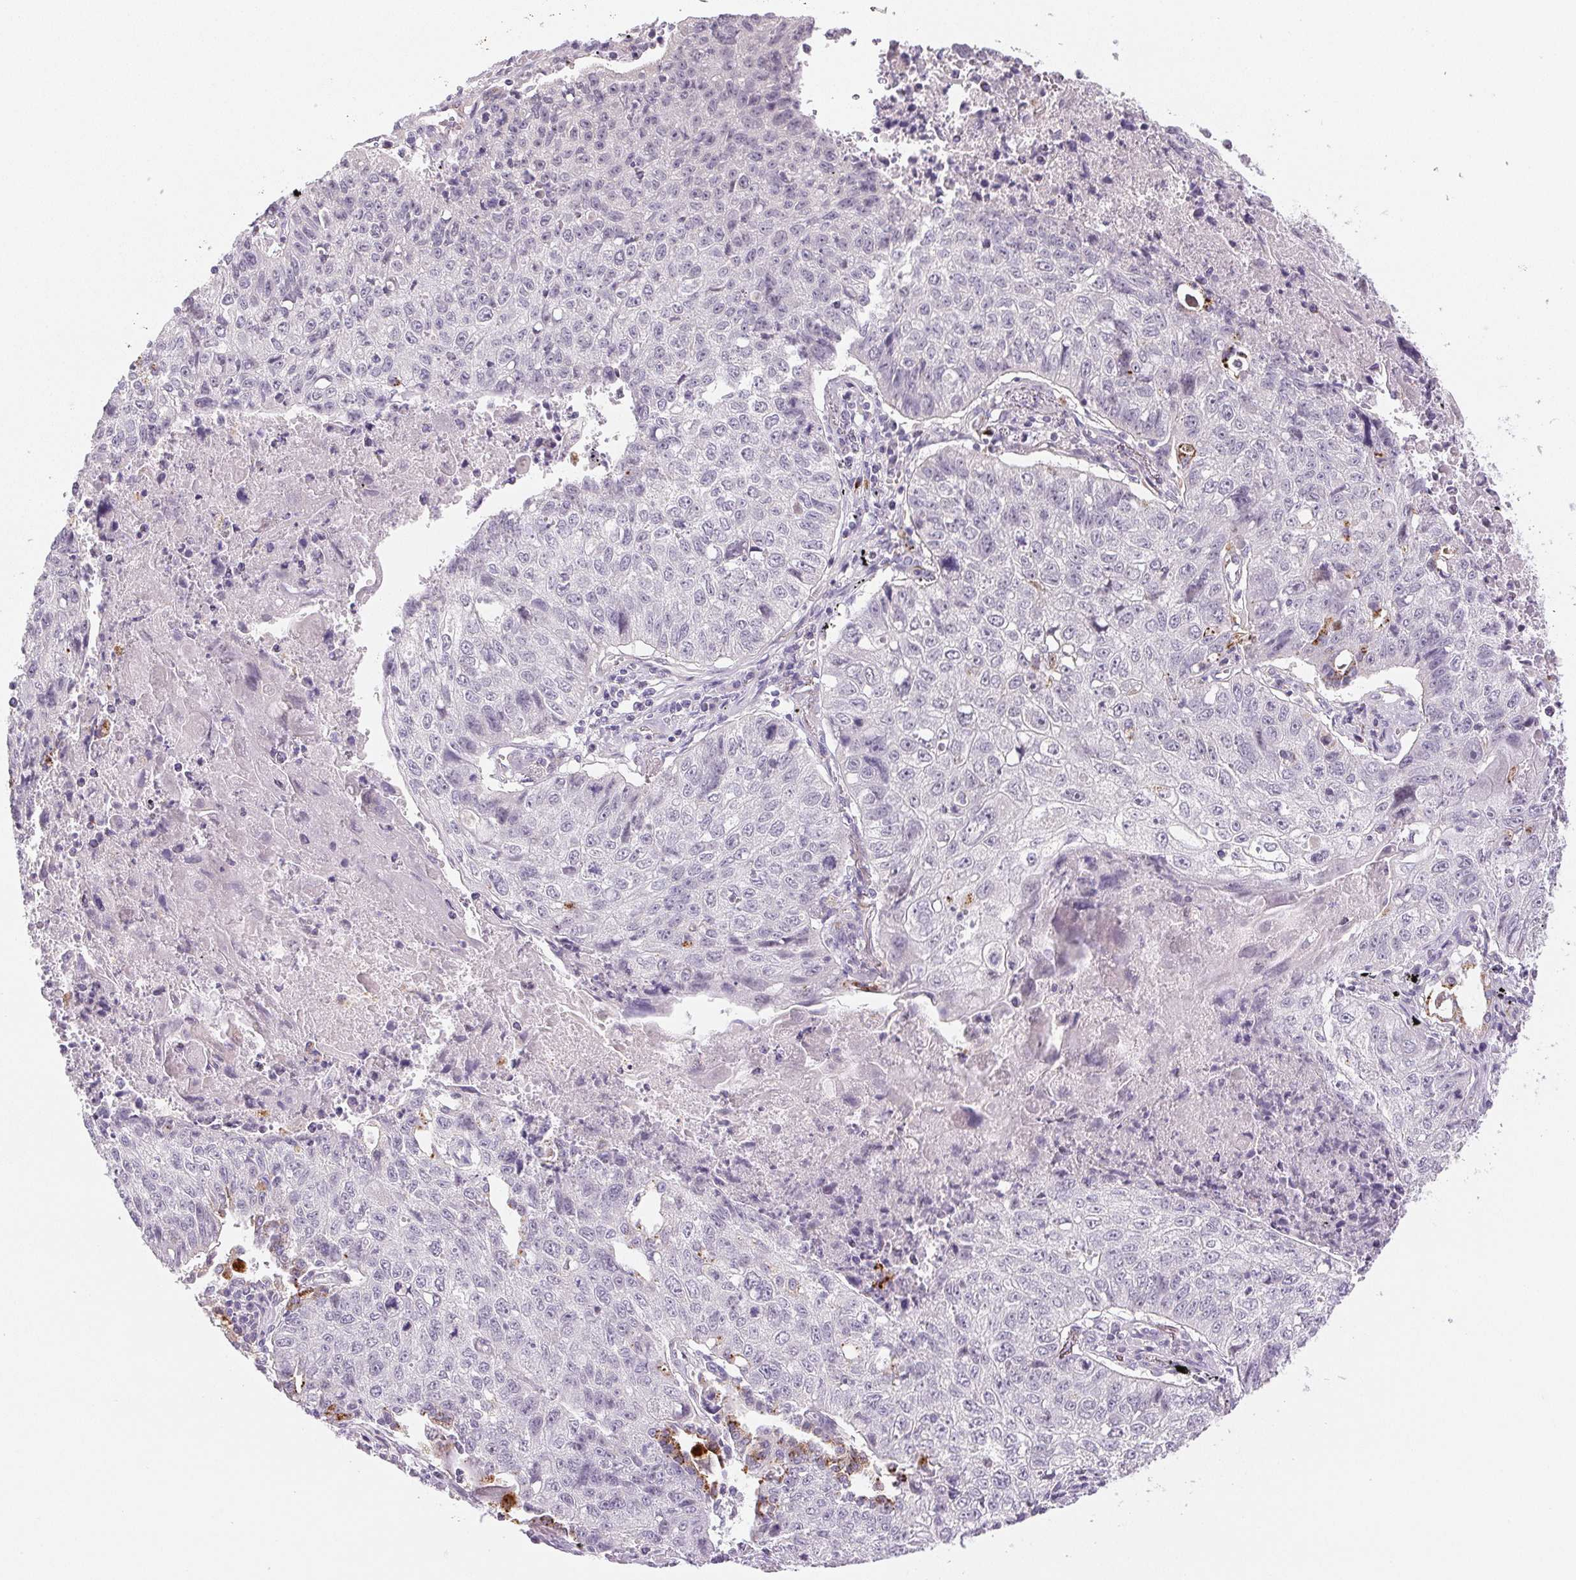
{"staining": {"intensity": "negative", "quantity": "none", "location": "none"}, "tissue": "lung cancer", "cell_type": "Tumor cells", "image_type": "cancer", "snomed": [{"axis": "morphology", "description": "Normal morphology"}, {"axis": "morphology", "description": "Aneuploidy"}, {"axis": "morphology", "description": "Squamous cell carcinoma, NOS"}, {"axis": "topography", "description": "Lymph node"}, {"axis": "topography", "description": "Lung"}], "caption": "Immunohistochemistry (IHC) micrograph of neoplastic tissue: lung cancer stained with DAB demonstrates no significant protein positivity in tumor cells.", "gene": "SMYD1", "patient": {"sex": "female", "age": 76}}